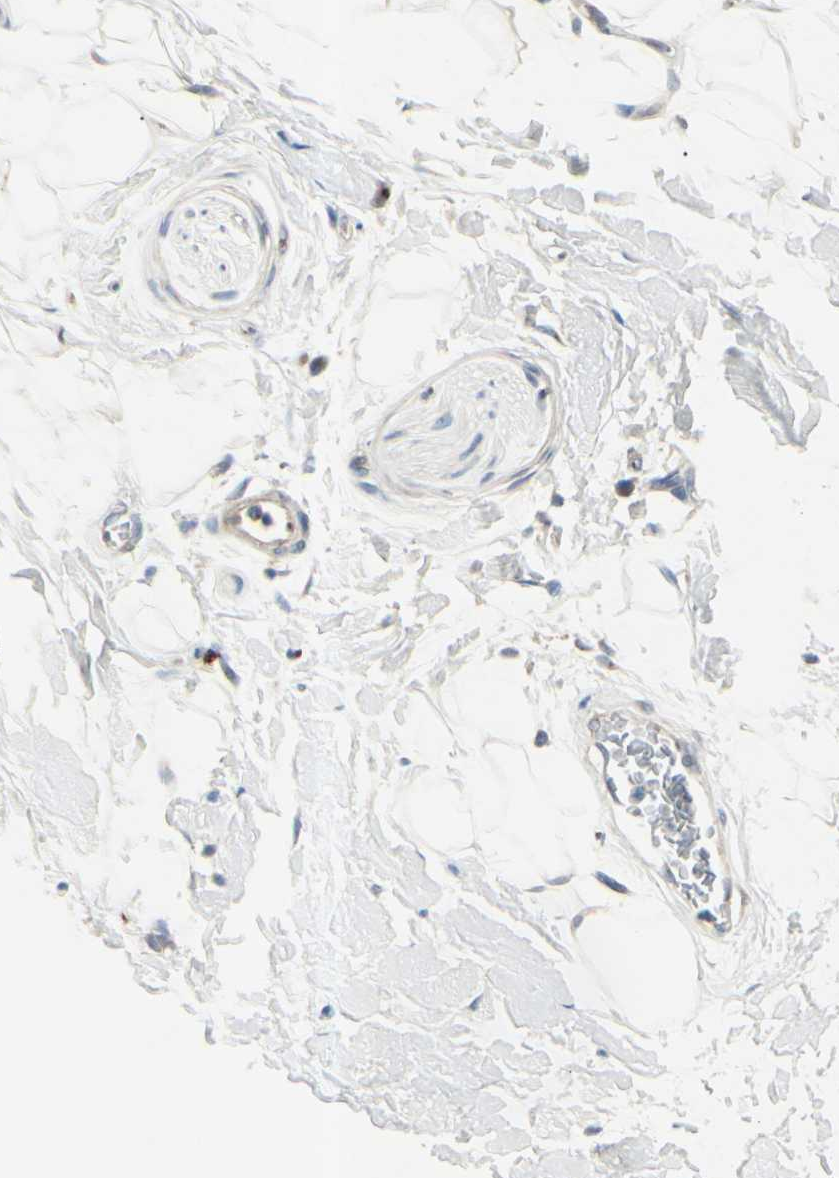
{"staining": {"intensity": "negative", "quantity": "none", "location": "none"}, "tissue": "adipose tissue", "cell_type": "Adipocytes", "image_type": "normal", "snomed": [{"axis": "morphology", "description": "Normal tissue, NOS"}, {"axis": "topography", "description": "Soft tissue"}], "caption": "Immunohistochemistry (IHC) photomicrograph of unremarkable human adipose tissue stained for a protein (brown), which shows no positivity in adipocytes. Nuclei are stained in blue.", "gene": "B4GALT1", "patient": {"sex": "male", "age": 72}}